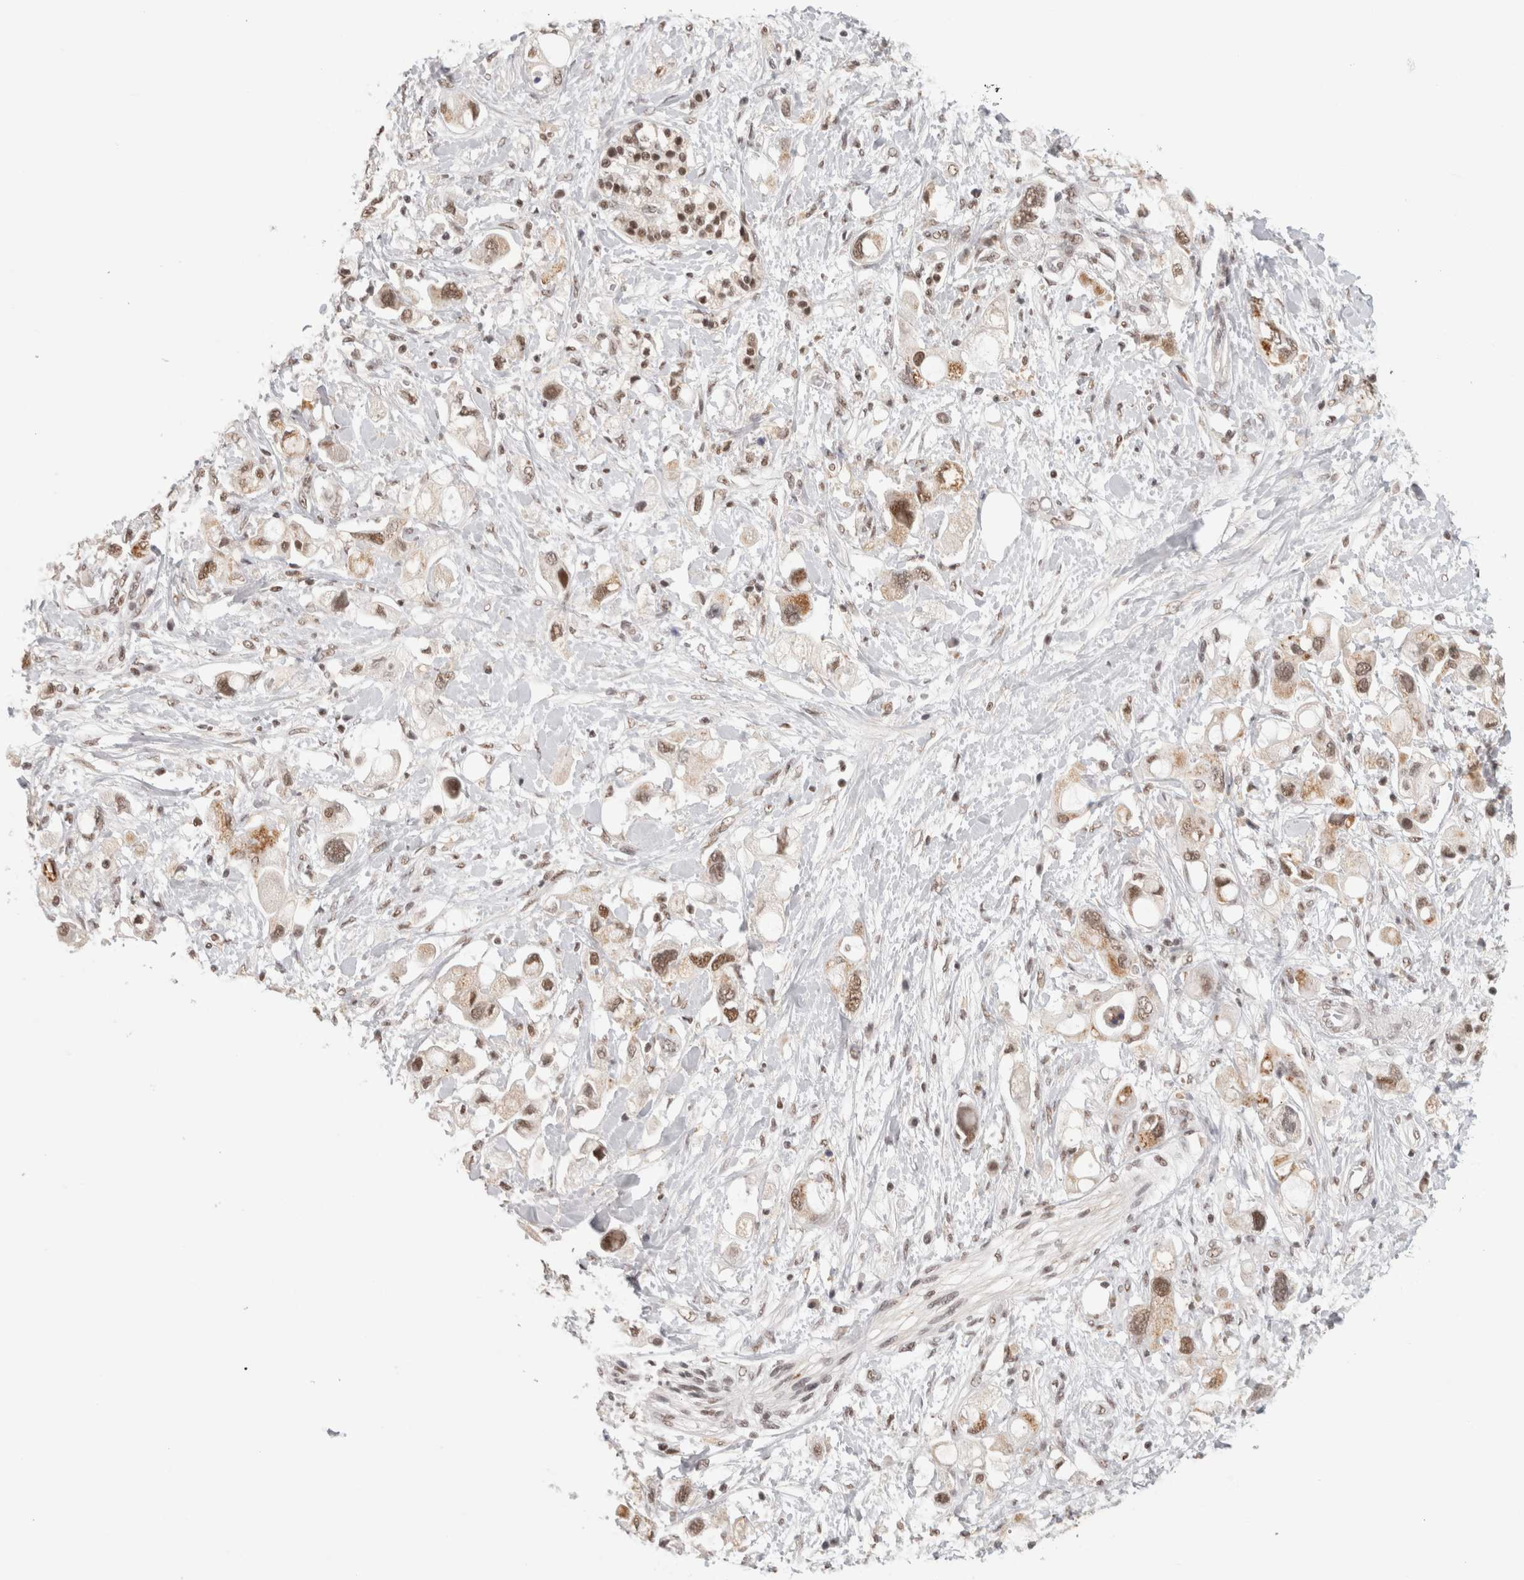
{"staining": {"intensity": "moderate", "quantity": ">75%", "location": "nuclear"}, "tissue": "pancreatic cancer", "cell_type": "Tumor cells", "image_type": "cancer", "snomed": [{"axis": "morphology", "description": "Adenocarcinoma, NOS"}, {"axis": "topography", "description": "Pancreas"}], "caption": "Adenocarcinoma (pancreatic) stained with a protein marker reveals moderate staining in tumor cells.", "gene": "ZNF830", "patient": {"sex": "female", "age": 56}}